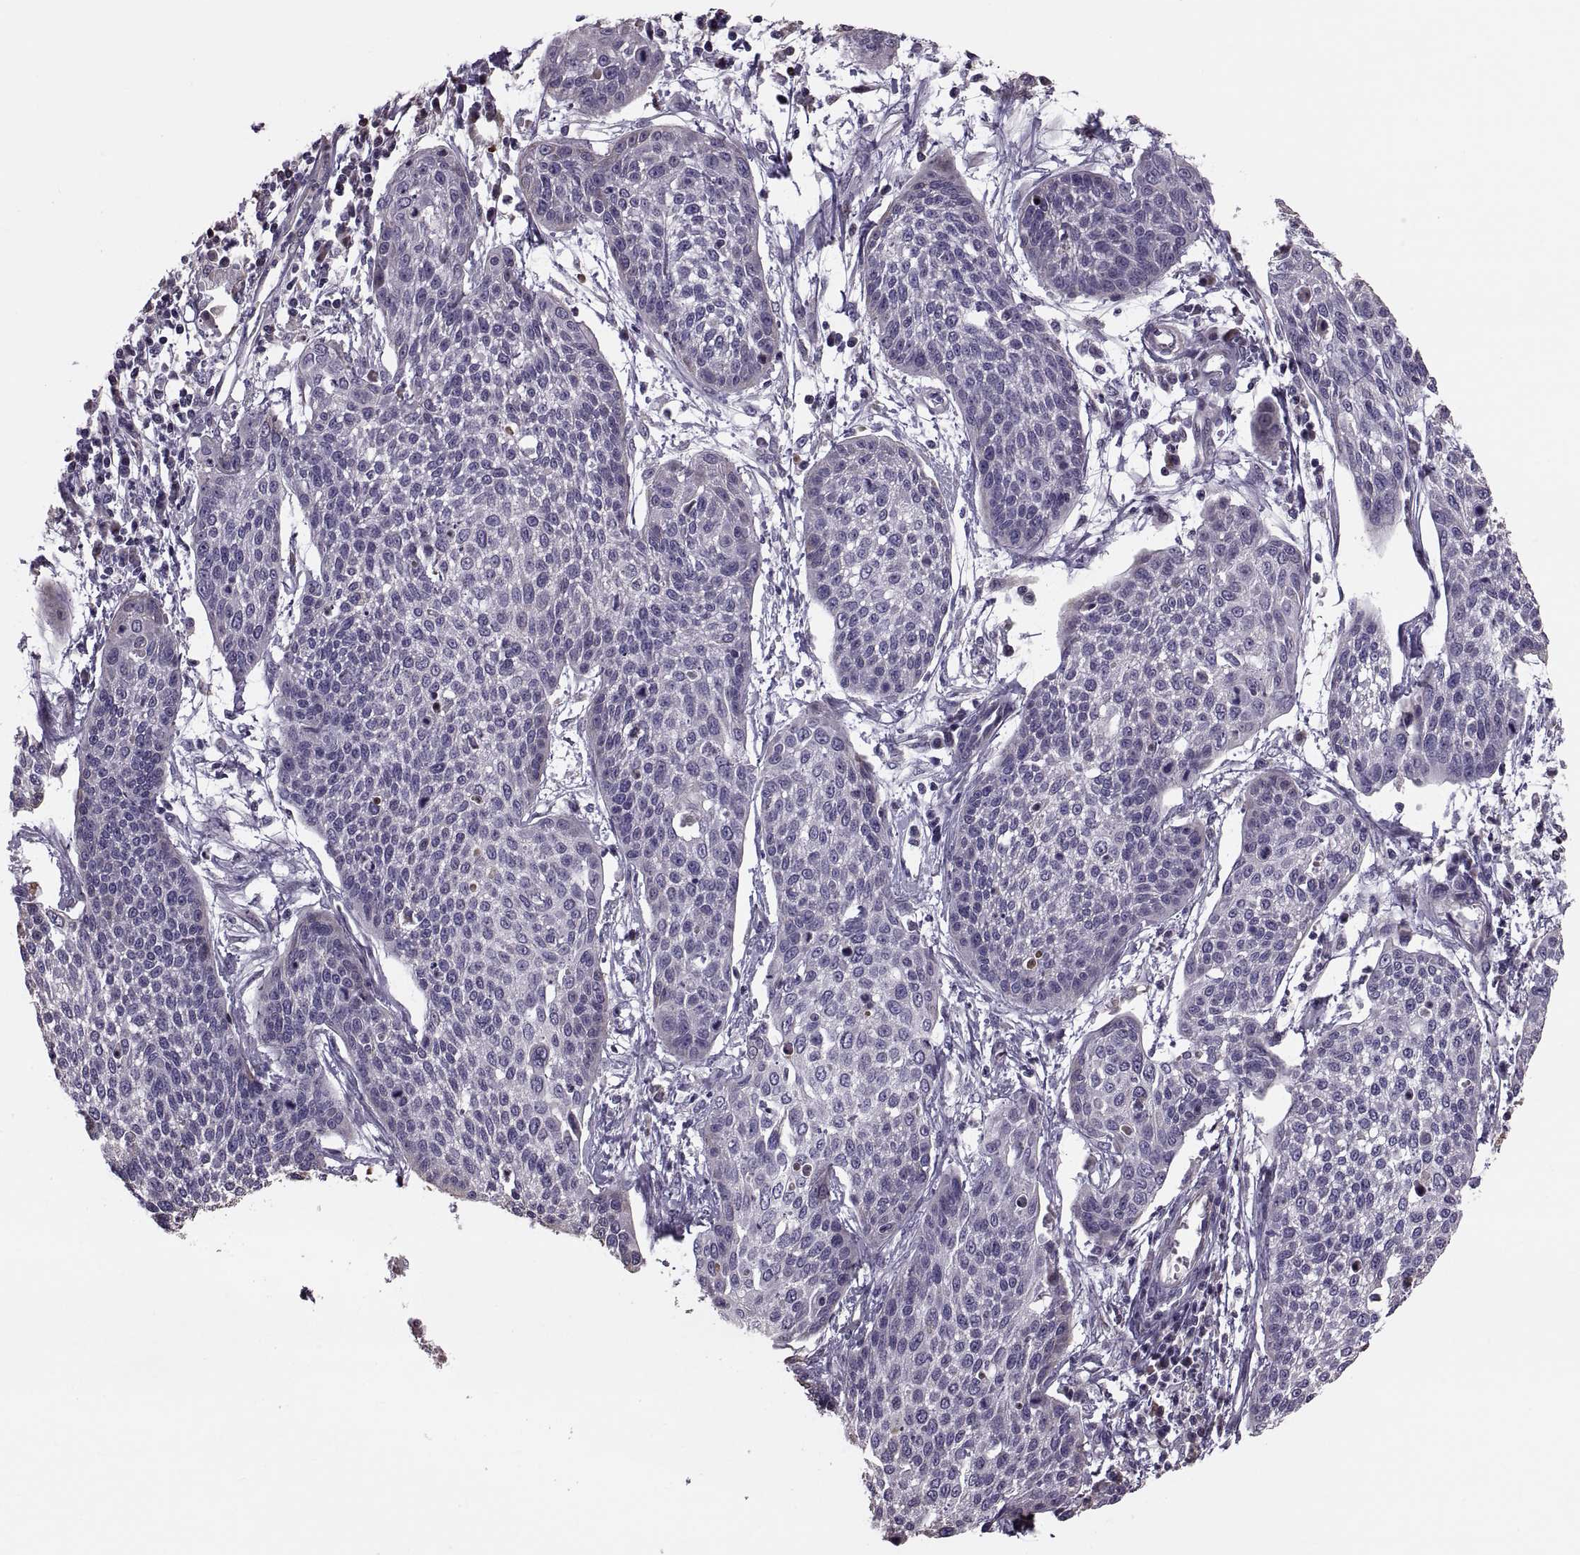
{"staining": {"intensity": "negative", "quantity": "none", "location": "none"}, "tissue": "cervical cancer", "cell_type": "Tumor cells", "image_type": "cancer", "snomed": [{"axis": "morphology", "description": "Squamous cell carcinoma, NOS"}, {"axis": "topography", "description": "Cervix"}], "caption": "Protein analysis of cervical squamous cell carcinoma displays no significant positivity in tumor cells. Brightfield microscopy of immunohistochemistry stained with DAB (3,3'-diaminobenzidine) (brown) and hematoxylin (blue), captured at high magnification.", "gene": "ANO1", "patient": {"sex": "female", "age": 34}}